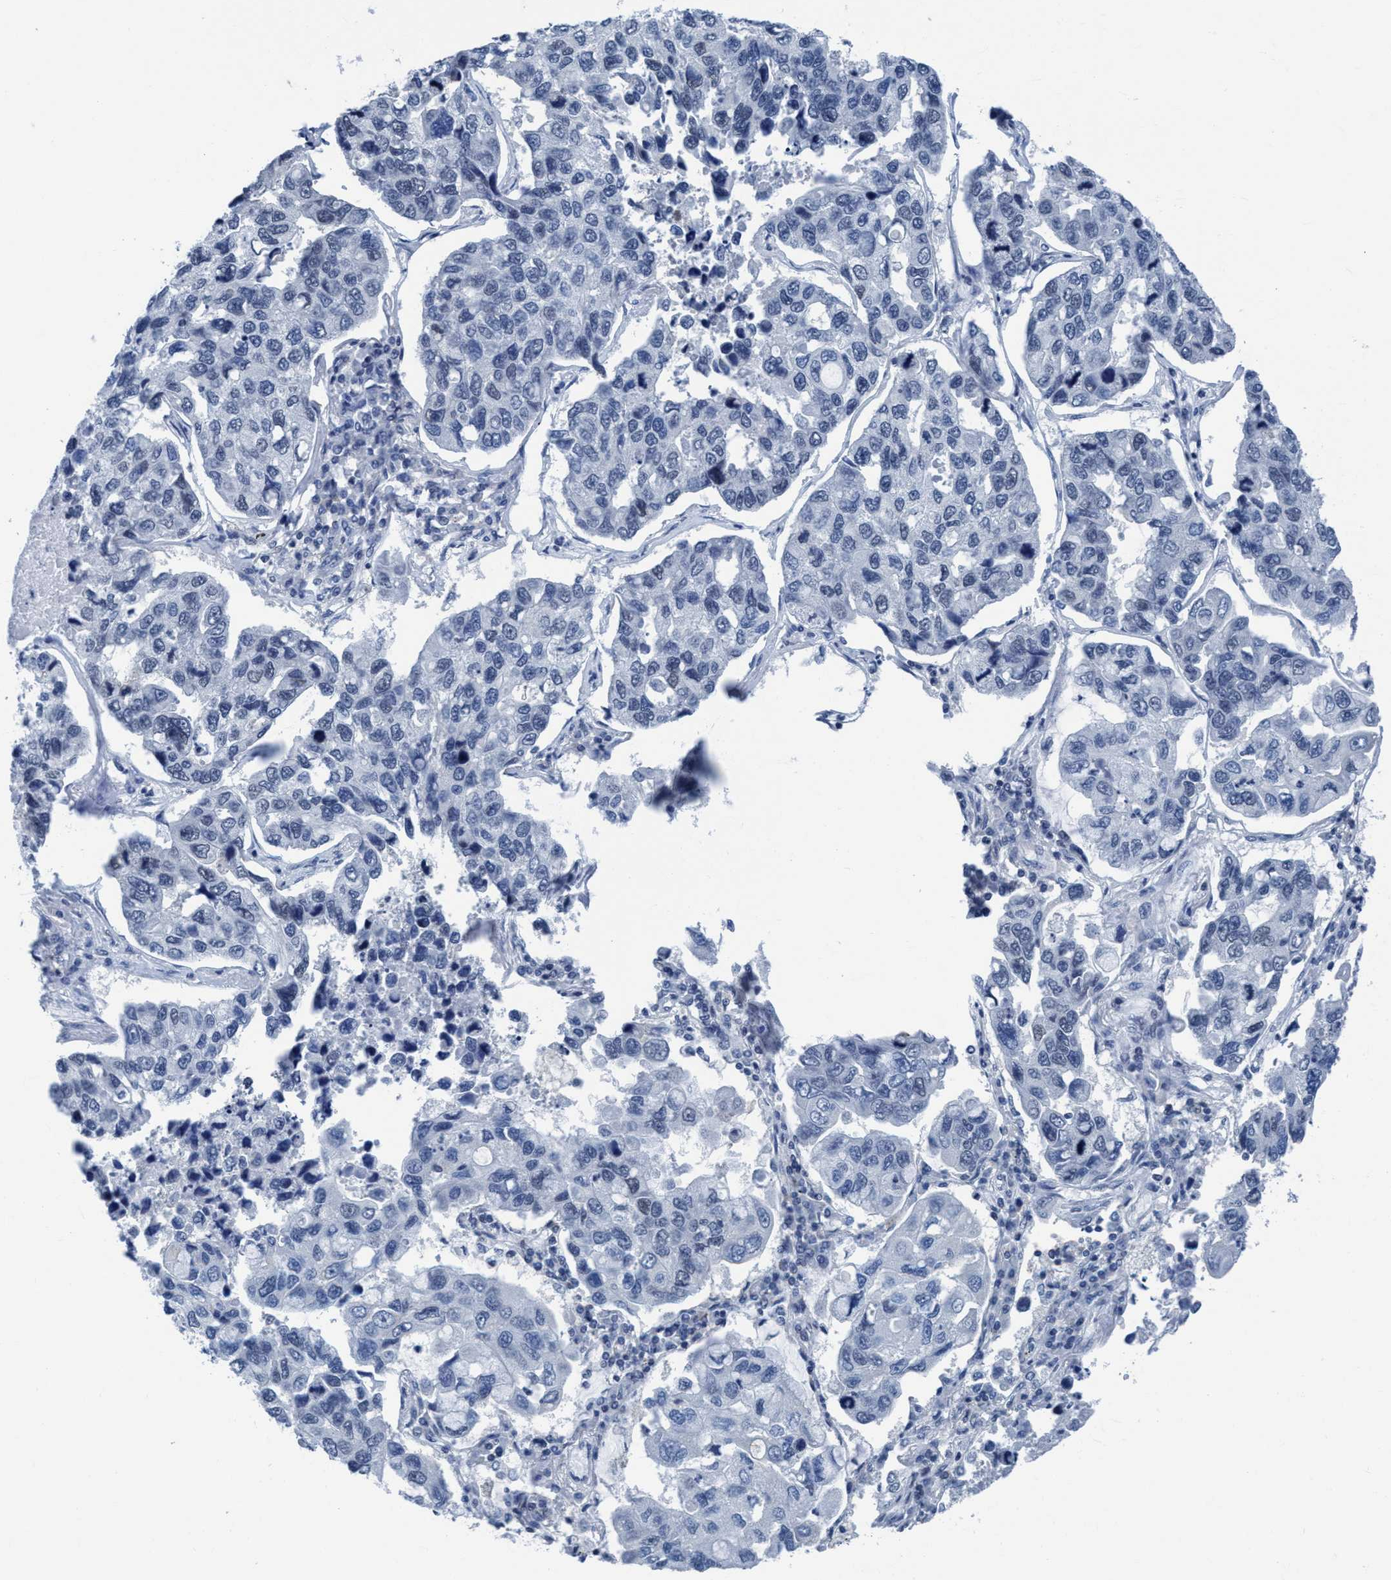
{"staining": {"intensity": "negative", "quantity": "none", "location": "none"}, "tissue": "lung cancer", "cell_type": "Tumor cells", "image_type": "cancer", "snomed": [{"axis": "morphology", "description": "Adenocarcinoma, NOS"}, {"axis": "topography", "description": "Lung"}], "caption": "Immunohistochemistry (IHC) histopathology image of adenocarcinoma (lung) stained for a protein (brown), which exhibits no positivity in tumor cells.", "gene": "DNAI1", "patient": {"sex": "male", "age": 64}}